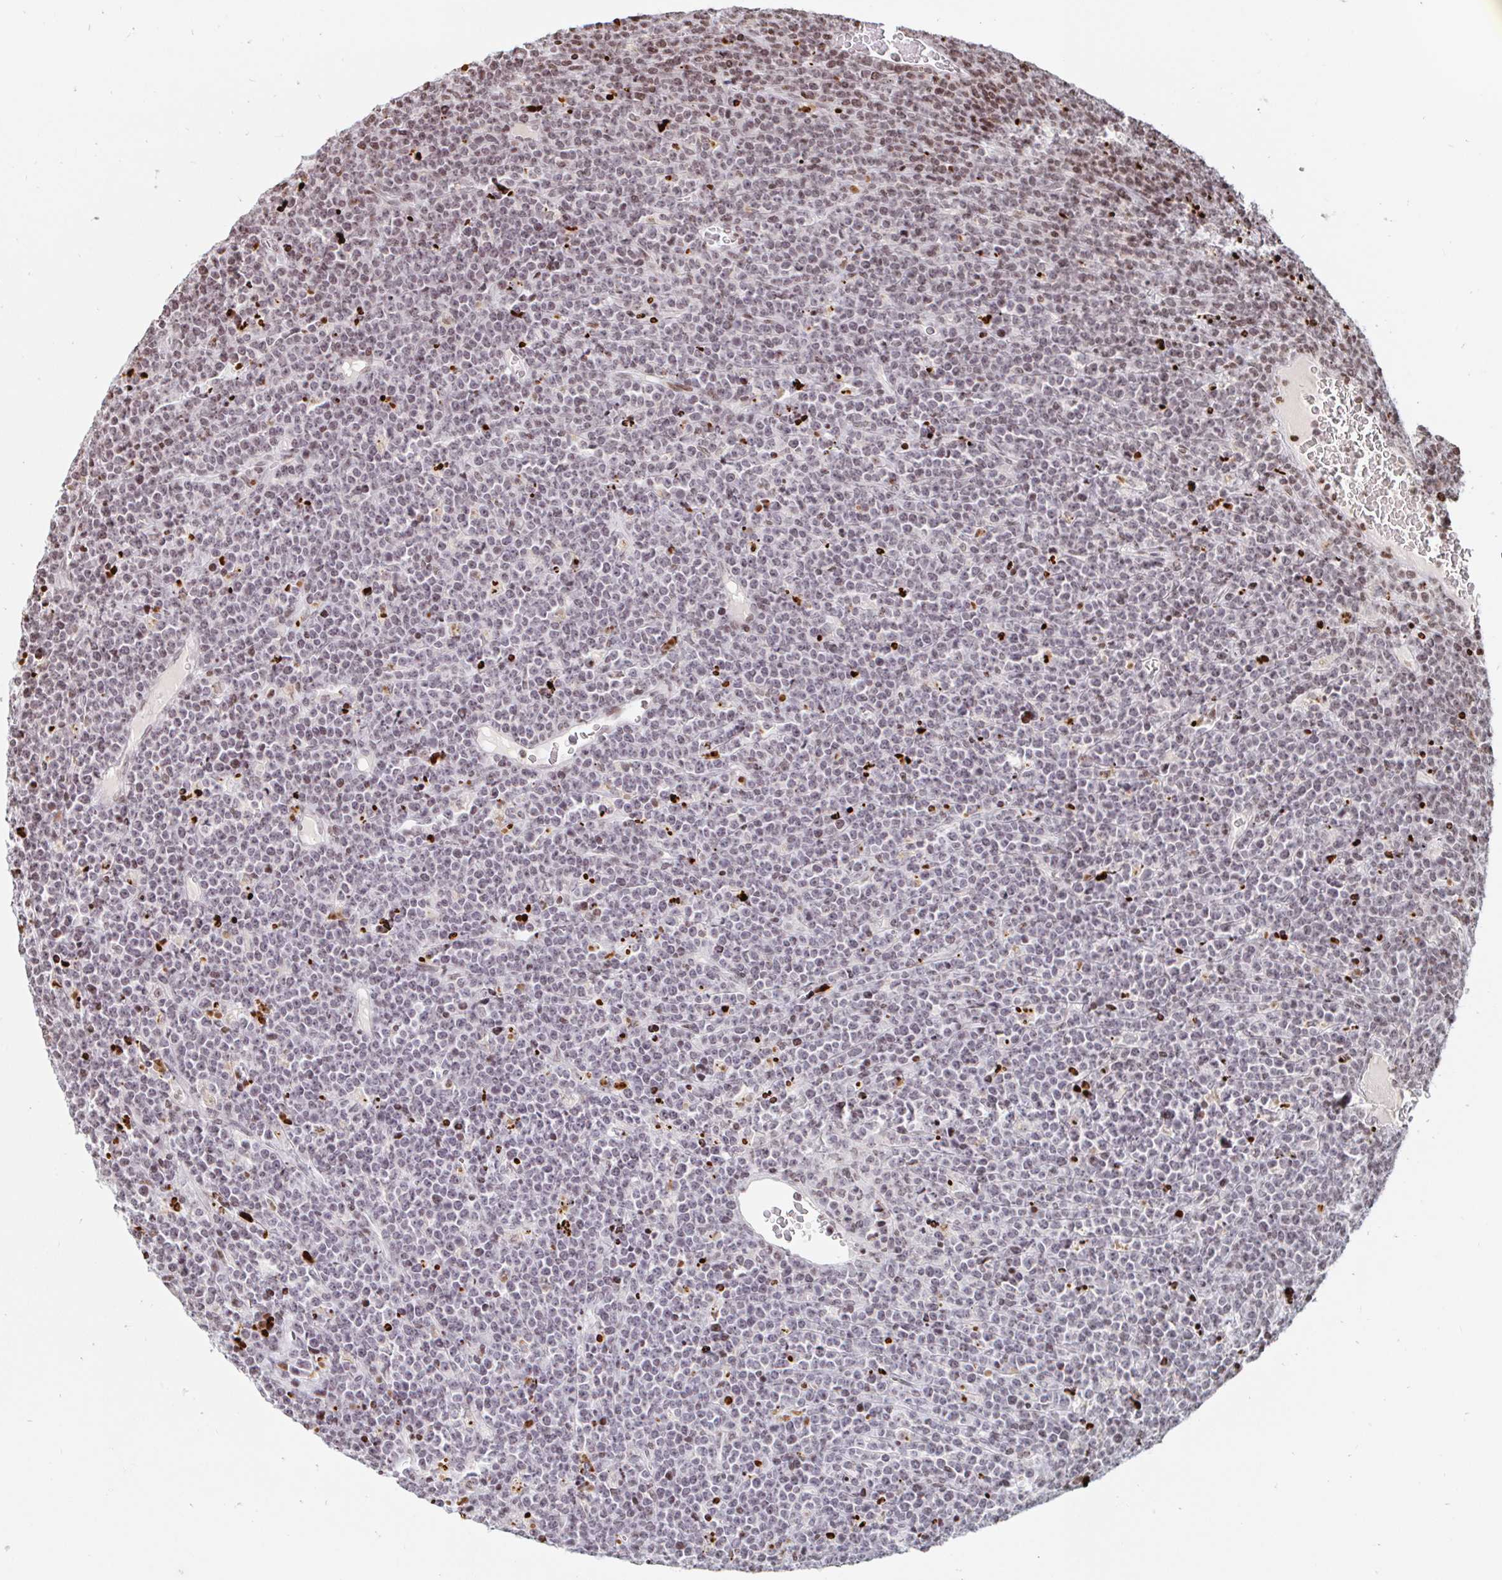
{"staining": {"intensity": "weak", "quantity": "25%-75%", "location": "nuclear"}, "tissue": "lymphoma", "cell_type": "Tumor cells", "image_type": "cancer", "snomed": [{"axis": "morphology", "description": "Malignant lymphoma, non-Hodgkin's type, High grade"}, {"axis": "topography", "description": "Ovary"}], "caption": "Immunohistochemical staining of lymphoma shows low levels of weak nuclear protein positivity in approximately 25%-75% of tumor cells. (Stains: DAB (3,3'-diaminobenzidine) in brown, nuclei in blue, Microscopy: brightfield microscopy at high magnification).", "gene": "HOXC10", "patient": {"sex": "female", "age": 56}}